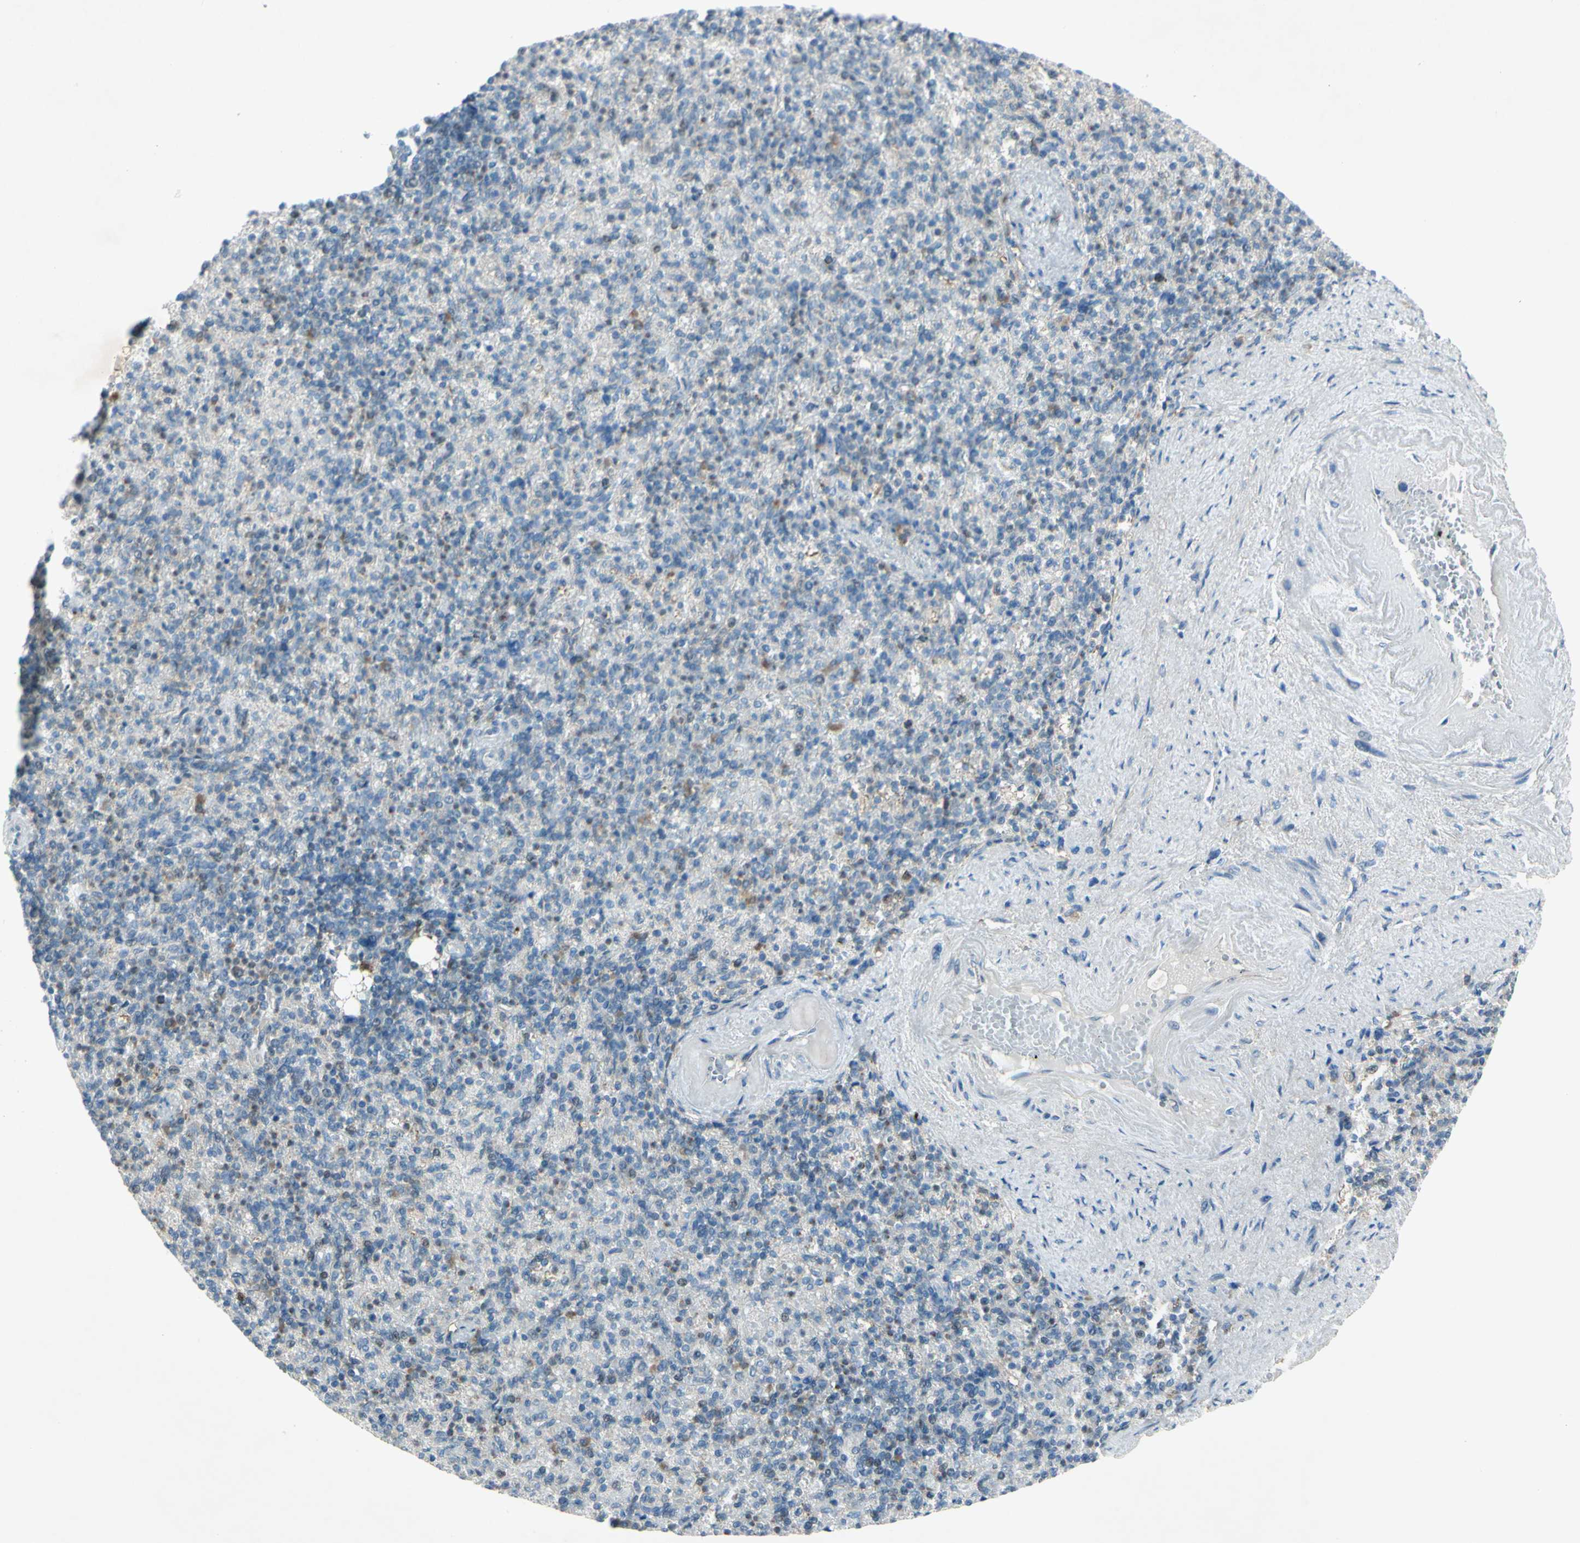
{"staining": {"intensity": "weak", "quantity": "<25%", "location": "cytoplasmic/membranous"}, "tissue": "spleen", "cell_type": "Cells in red pulp", "image_type": "normal", "snomed": [{"axis": "morphology", "description": "Normal tissue, NOS"}, {"axis": "topography", "description": "Spleen"}], "caption": "A high-resolution image shows immunohistochemistry staining of unremarkable spleen, which displays no significant staining in cells in red pulp. (Stains: DAB (3,3'-diaminobenzidine) immunohistochemistry with hematoxylin counter stain, Microscopy: brightfield microscopy at high magnification).", "gene": "C1orf159", "patient": {"sex": "female", "age": 74}}